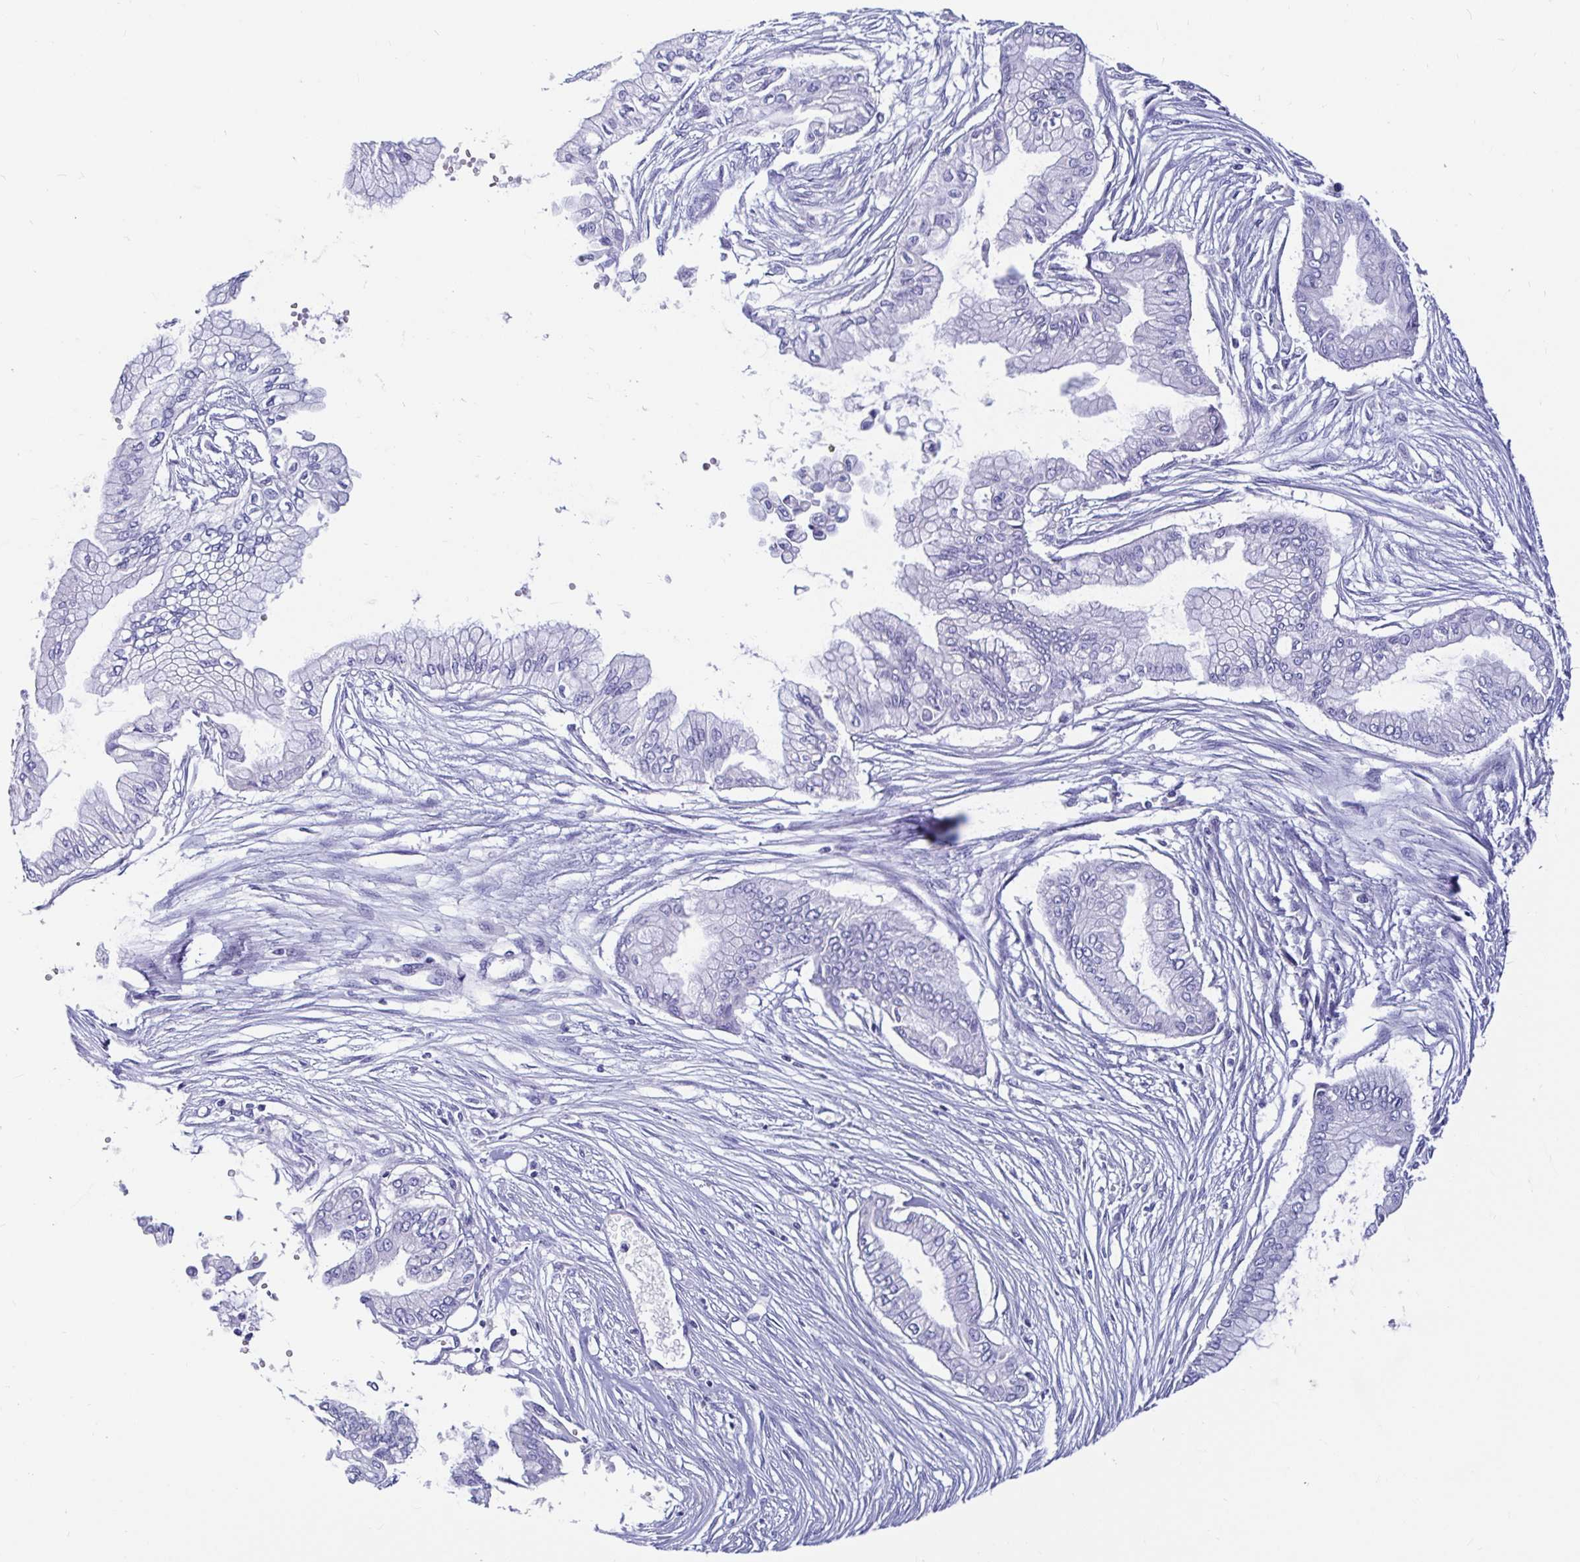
{"staining": {"intensity": "negative", "quantity": "none", "location": "none"}, "tissue": "pancreatic cancer", "cell_type": "Tumor cells", "image_type": "cancer", "snomed": [{"axis": "morphology", "description": "Adenocarcinoma, NOS"}, {"axis": "topography", "description": "Pancreas"}], "caption": "High magnification brightfield microscopy of pancreatic cancer (adenocarcinoma) stained with DAB (brown) and counterstained with hematoxylin (blue): tumor cells show no significant positivity.", "gene": "ZPBP2", "patient": {"sex": "female", "age": 68}}